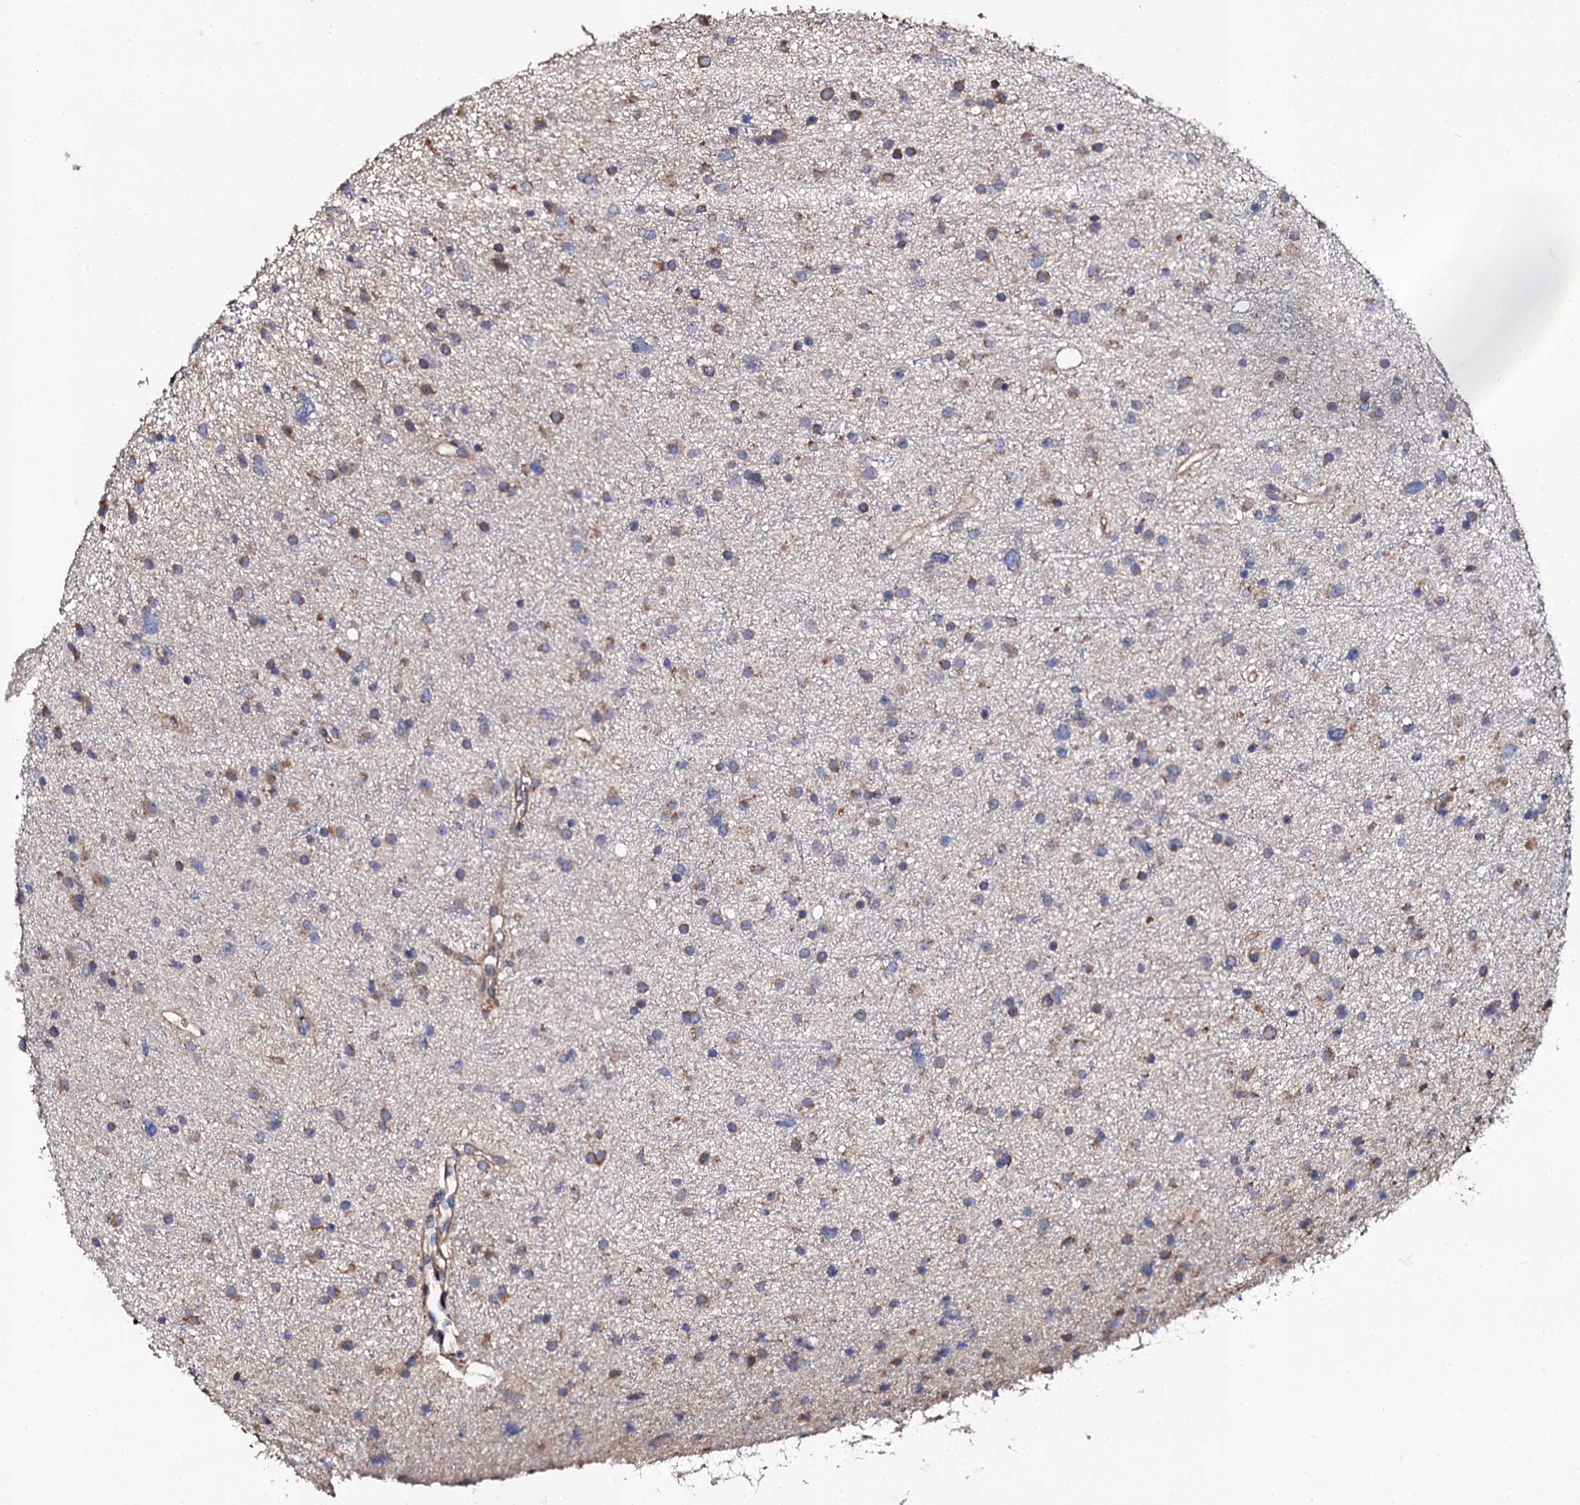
{"staining": {"intensity": "moderate", "quantity": ">75%", "location": "cytoplasmic/membranous"}, "tissue": "glioma", "cell_type": "Tumor cells", "image_type": "cancer", "snomed": [{"axis": "morphology", "description": "Glioma, malignant, Low grade"}, {"axis": "topography", "description": "Cerebral cortex"}], "caption": "IHC (DAB (3,3'-diaminobenzidine)) staining of glioma displays moderate cytoplasmic/membranous protein staining in about >75% of tumor cells.", "gene": "LIPT2", "patient": {"sex": "female", "age": 39}}